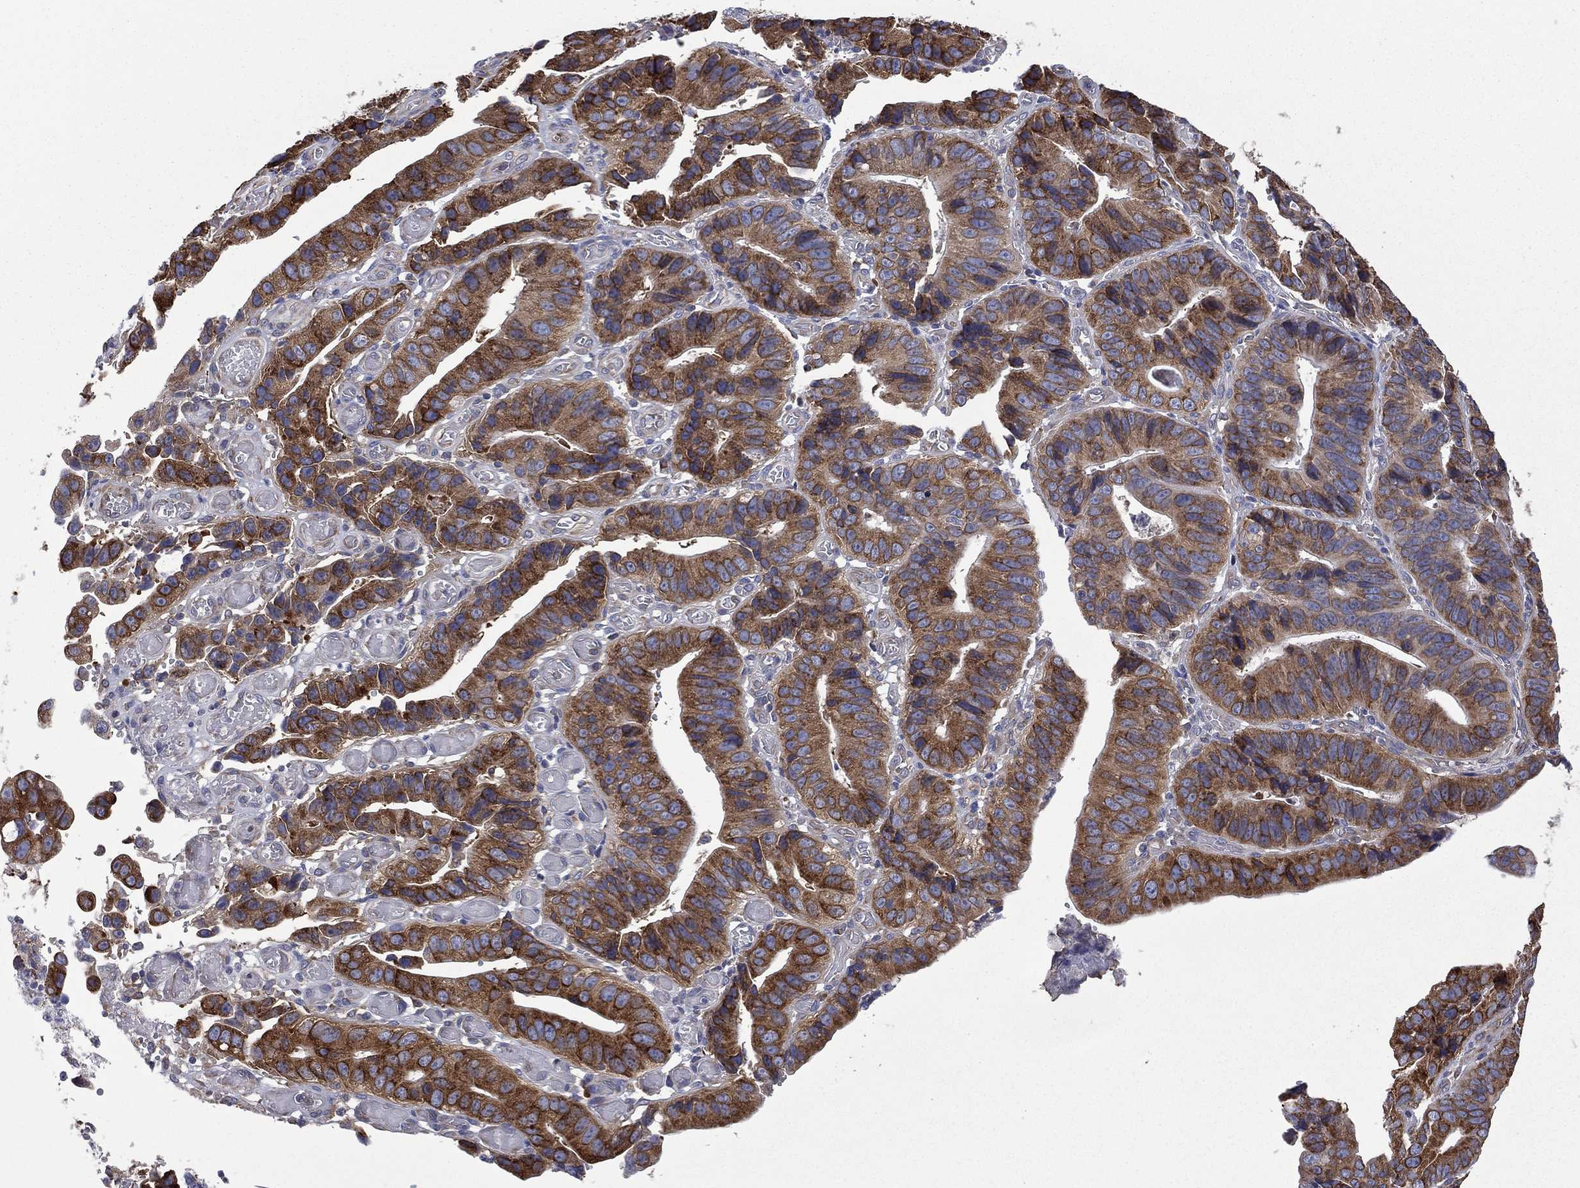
{"staining": {"intensity": "strong", "quantity": "25%-75%", "location": "cytoplasmic/membranous"}, "tissue": "stomach cancer", "cell_type": "Tumor cells", "image_type": "cancer", "snomed": [{"axis": "morphology", "description": "Adenocarcinoma, NOS"}, {"axis": "topography", "description": "Stomach"}], "caption": "Immunohistochemistry (DAB (3,3'-diaminobenzidine)) staining of human stomach cancer shows strong cytoplasmic/membranous protein staining in about 25%-75% of tumor cells.", "gene": "FARSA", "patient": {"sex": "male", "age": 84}}